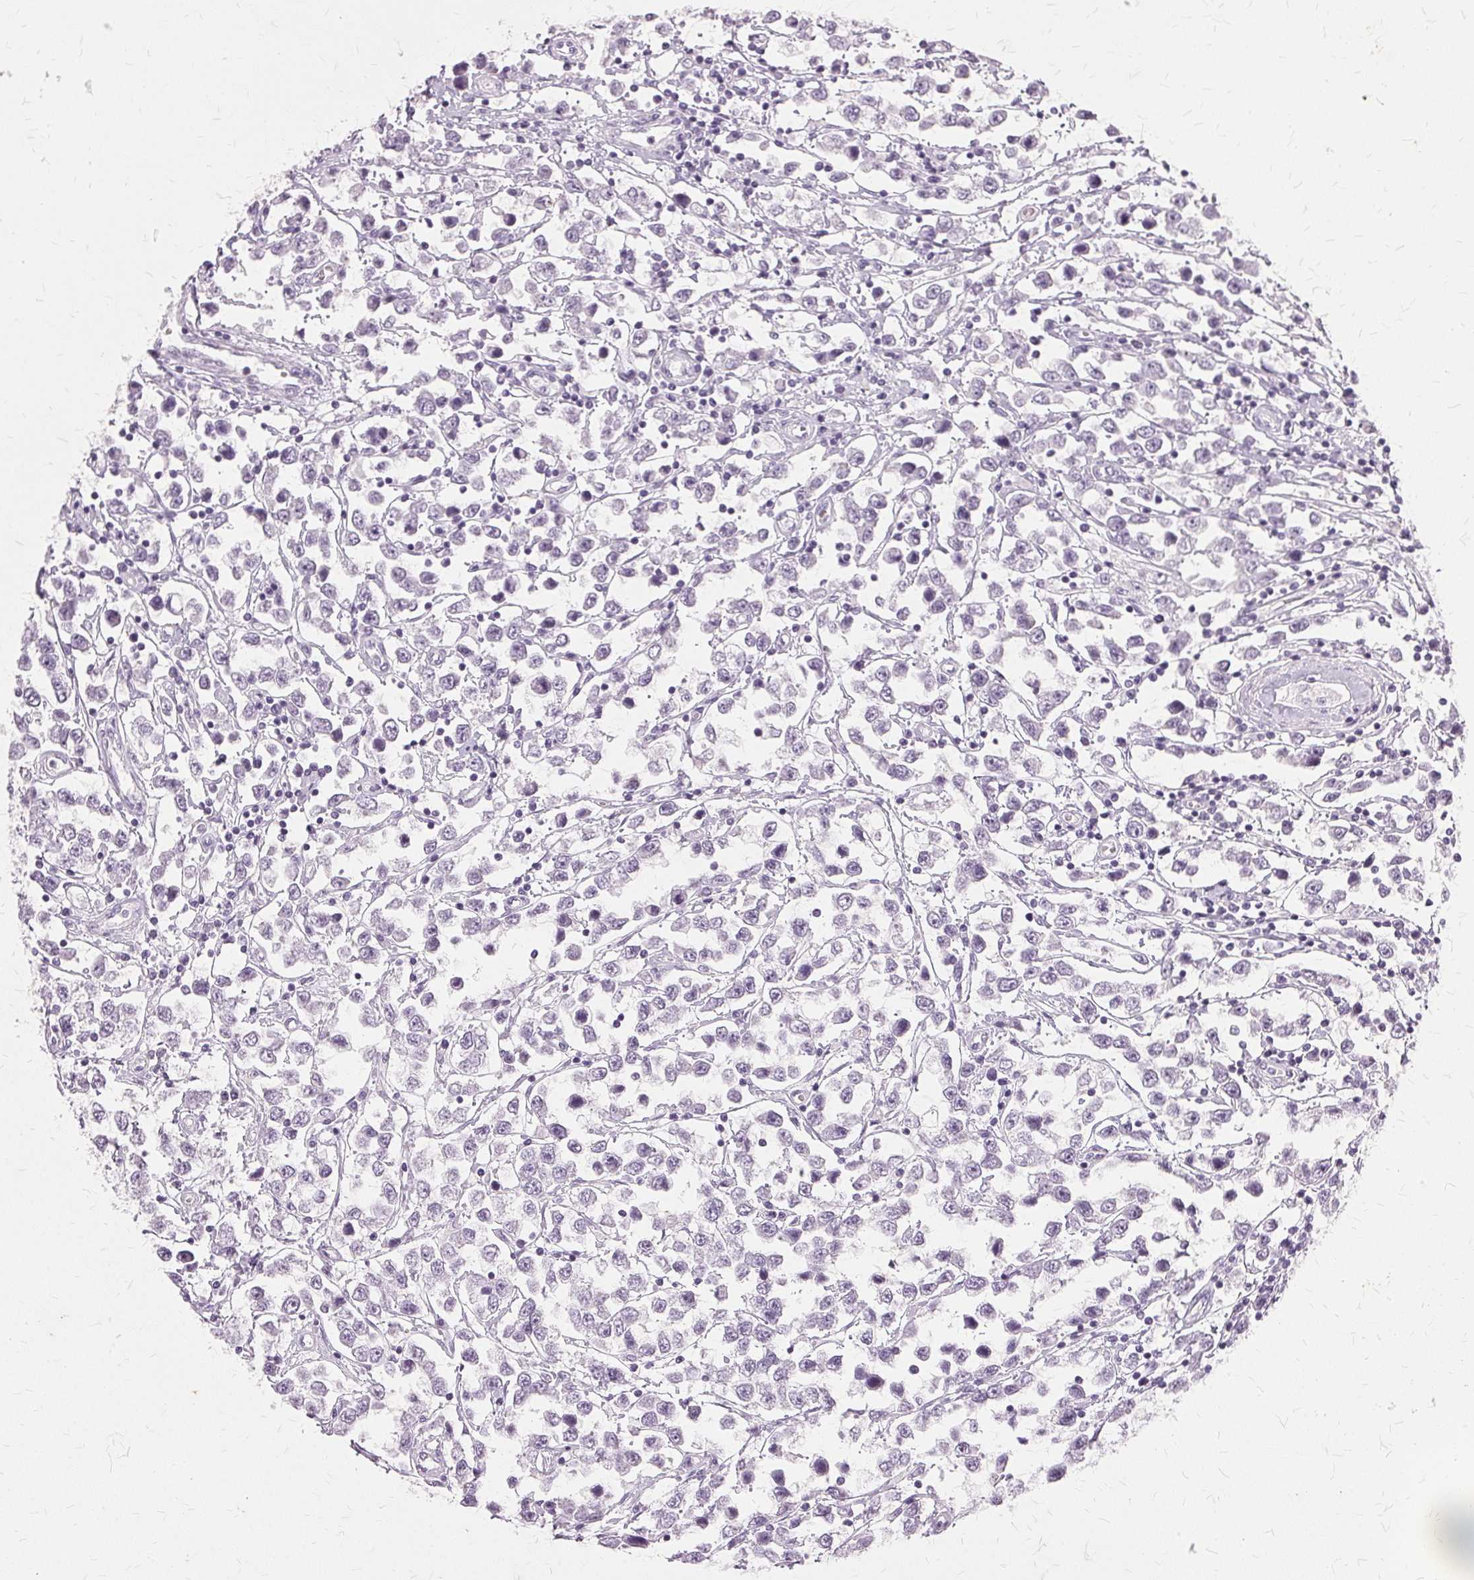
{"staining": {"intensity": "negative", "quantity": "none", "location": "none"}, "tissue": "testis cancer", "cell_type": "Tumor cells", "image_type": "cancer", "snomed": [{"axis": "morphology", "description": "Seminoma, NOS"}, {"axis": "topography", "description": "Testis"}], "caption": "Human testis seminoma stained for a protein using IHC reveals no staining in tumor cells.", "gene": "SLC45A3", "patient": {"sex": "male", "age": 34}}